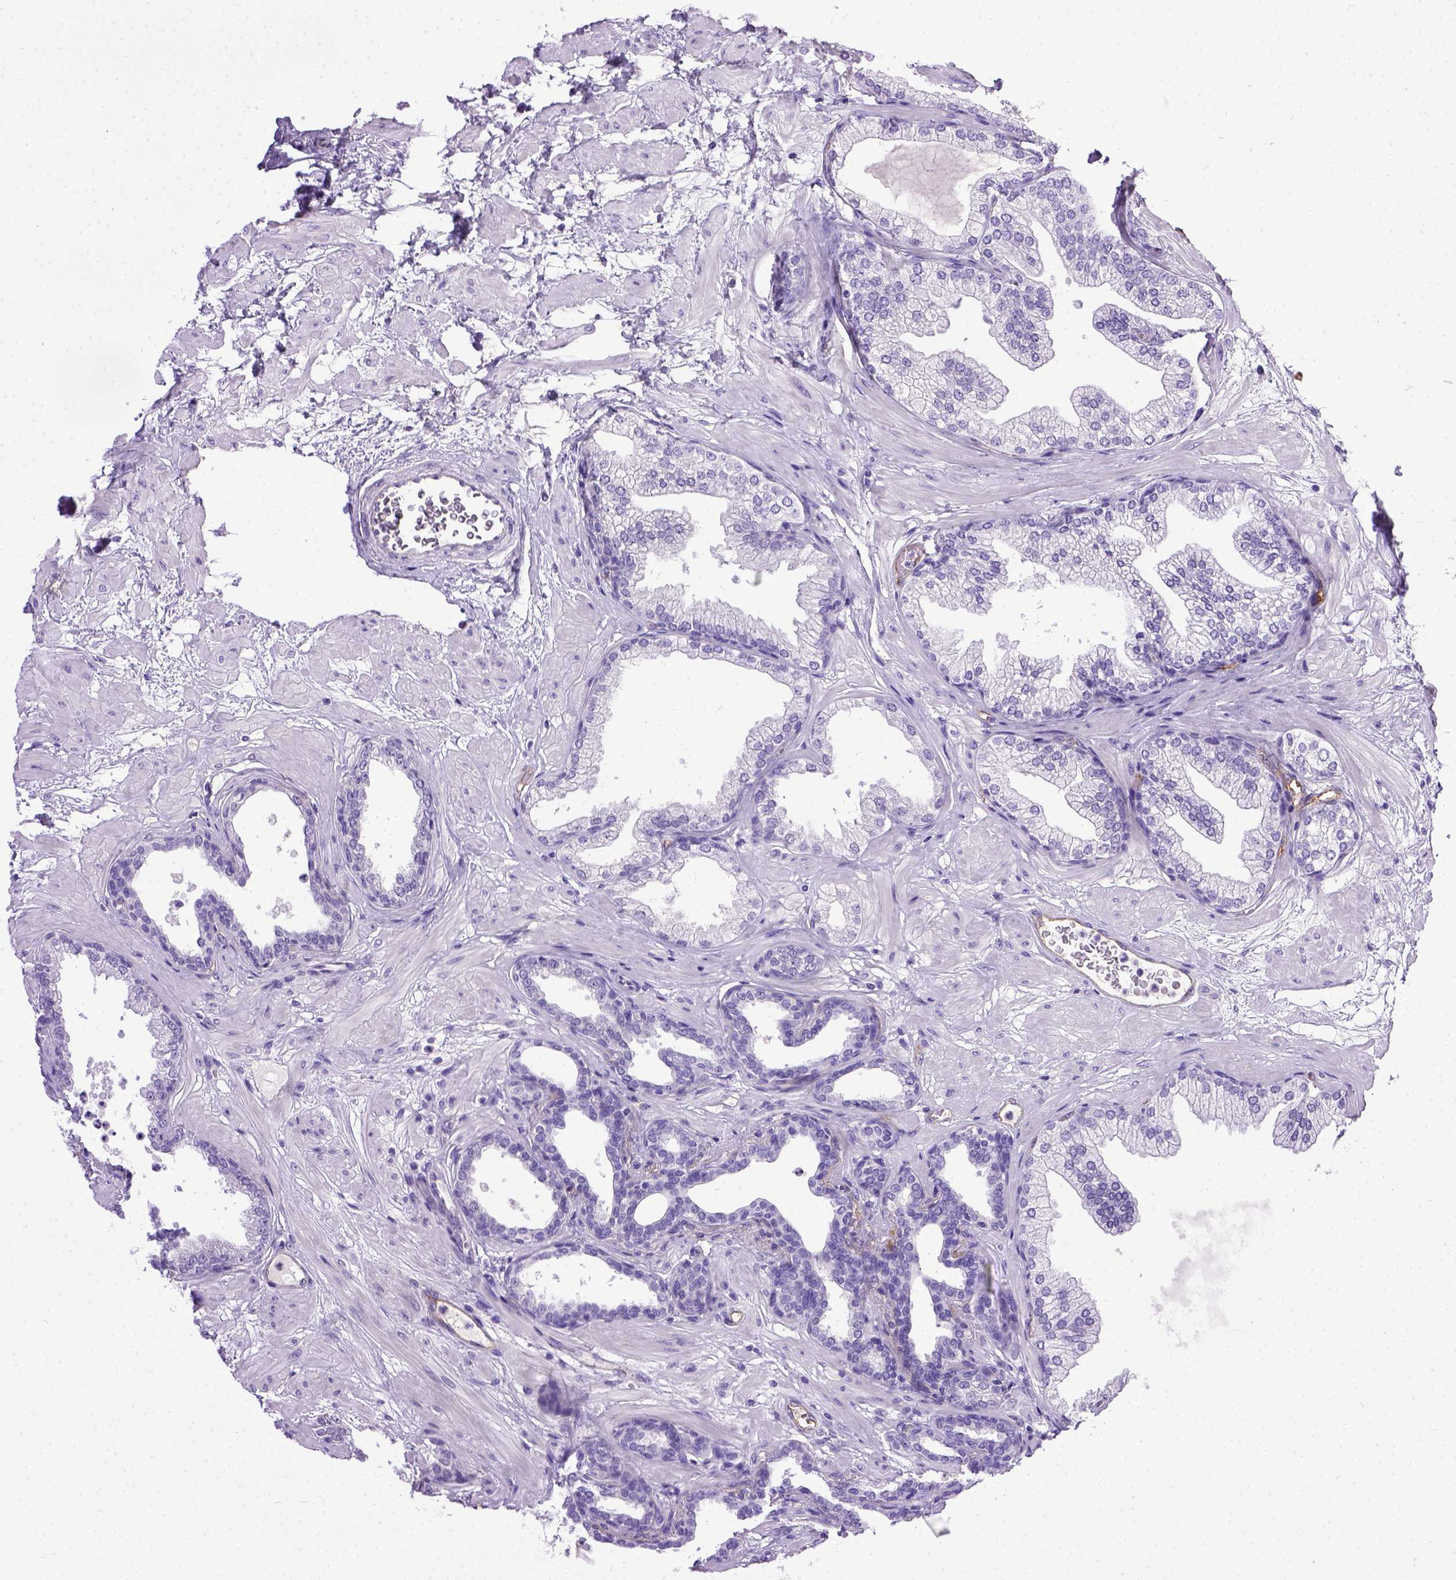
{"staining": {"intensity": "negative", "quantity": "none", "location": "none"}, "tissue": "prostate", "cell_type": "Glandular cells", "image_type": "normal", "snomed": [{"axis": "morphology", "description": "Normal tissue, NOS"}, {"axis": "topography", "description": "Prostate"}], "caption": "Image shows no significant protein staining in glandular cells of unremarkable prostate.", "gene": "ENG", "patient": {"sex": "male", "age": 37}}